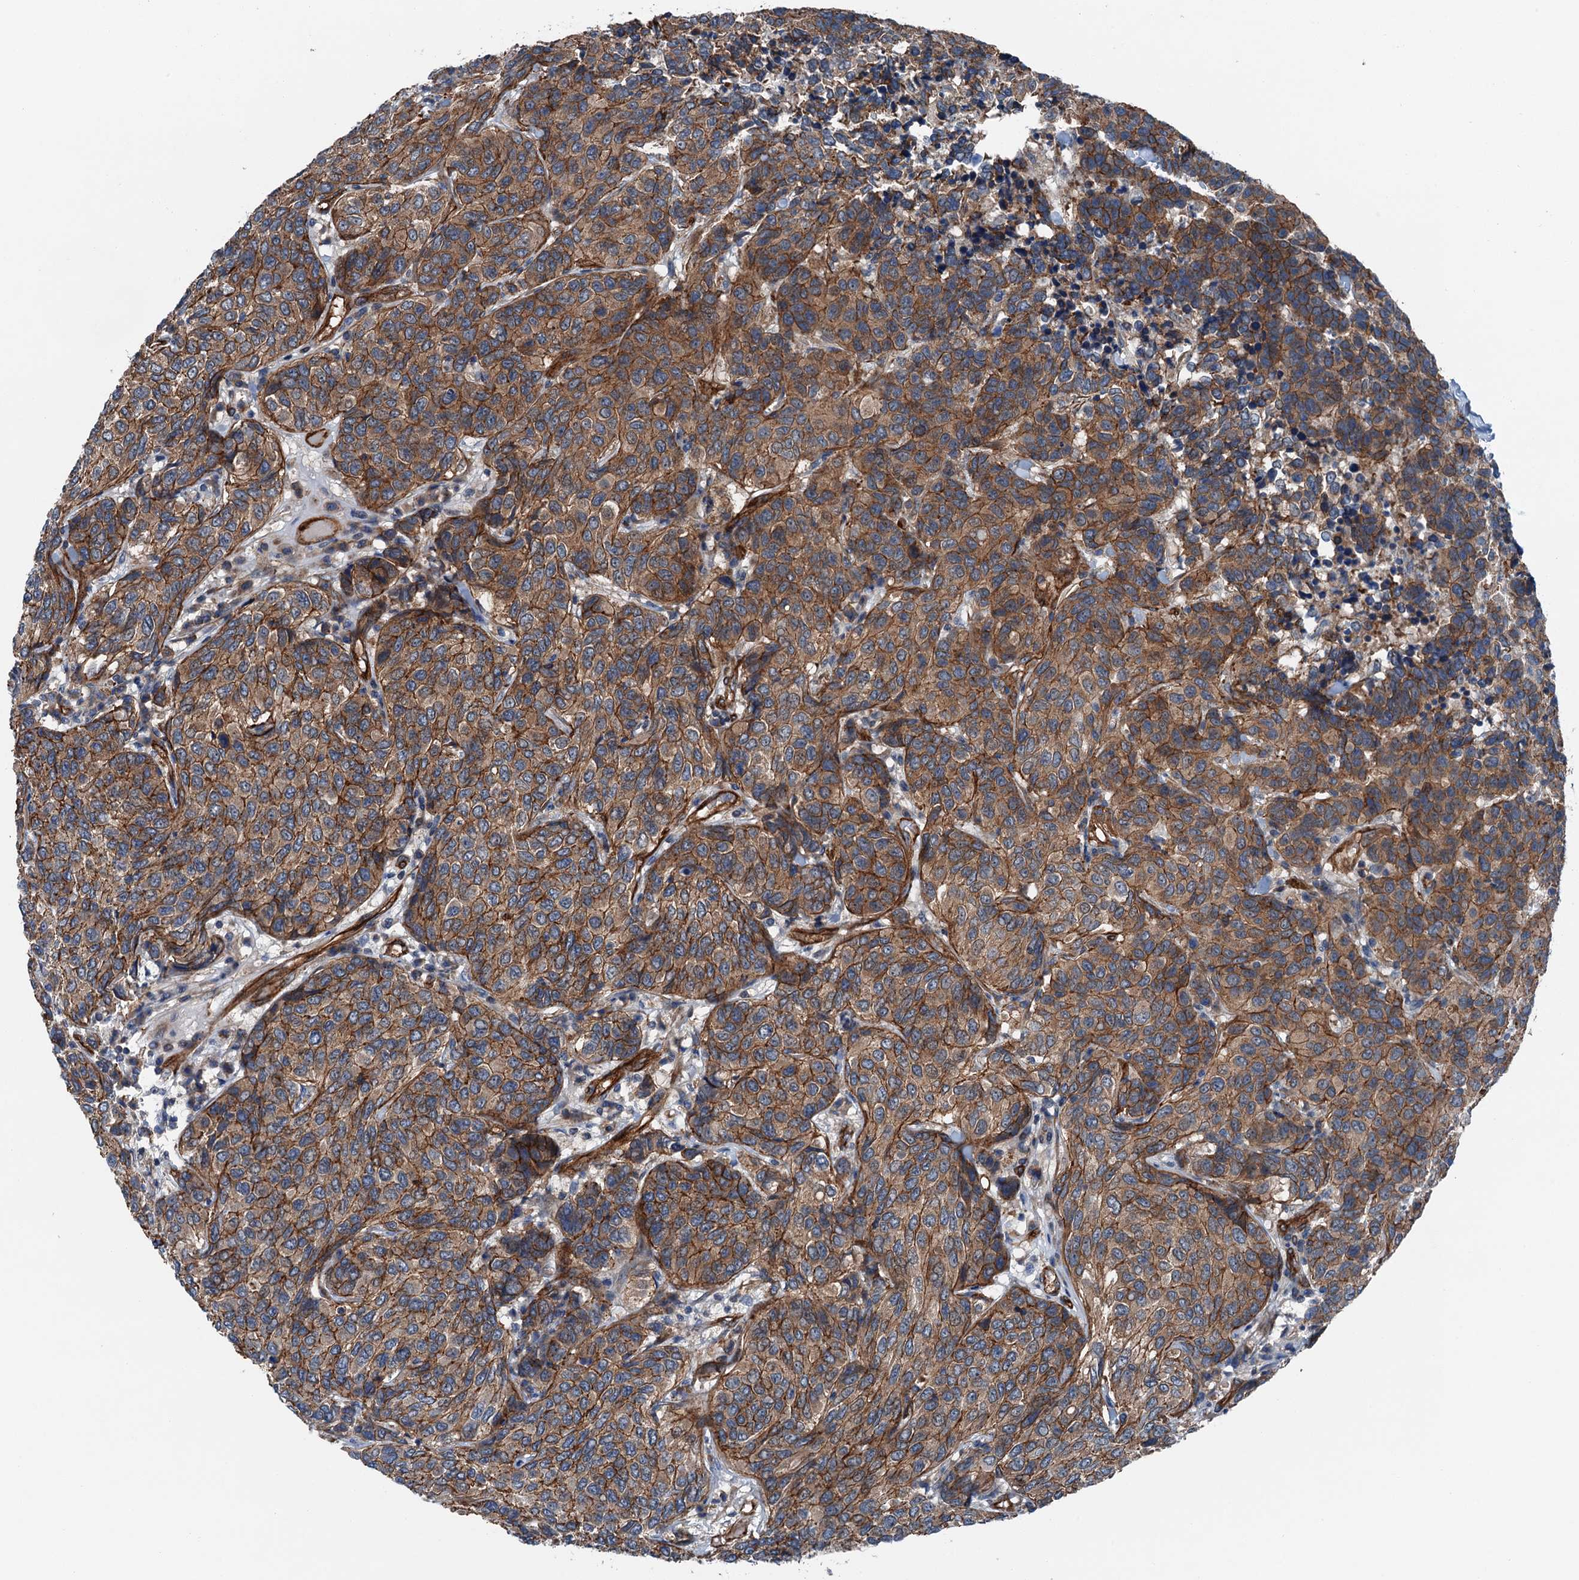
{"staining": {"intensity": "strong", "quantity": ">75%", "location": "cytoplasmic/membranous"}, "tissue": "breast cancer", "cell_type": "Tumor cells", "image_type": "cancer", "snomed": [{"axis": "morphology", "description": "Duct carcinoma"}, {"axis": "topography", "description": "Breast"}], "caption": "Protein expression analysis of human breast invasive ductal carcinoma reveals strong cytoplasmic/membranous expression in approximately >75% of tumor cells.", "gene": "NMRAL1", "patient": {"sex": "female", "age": 55}}